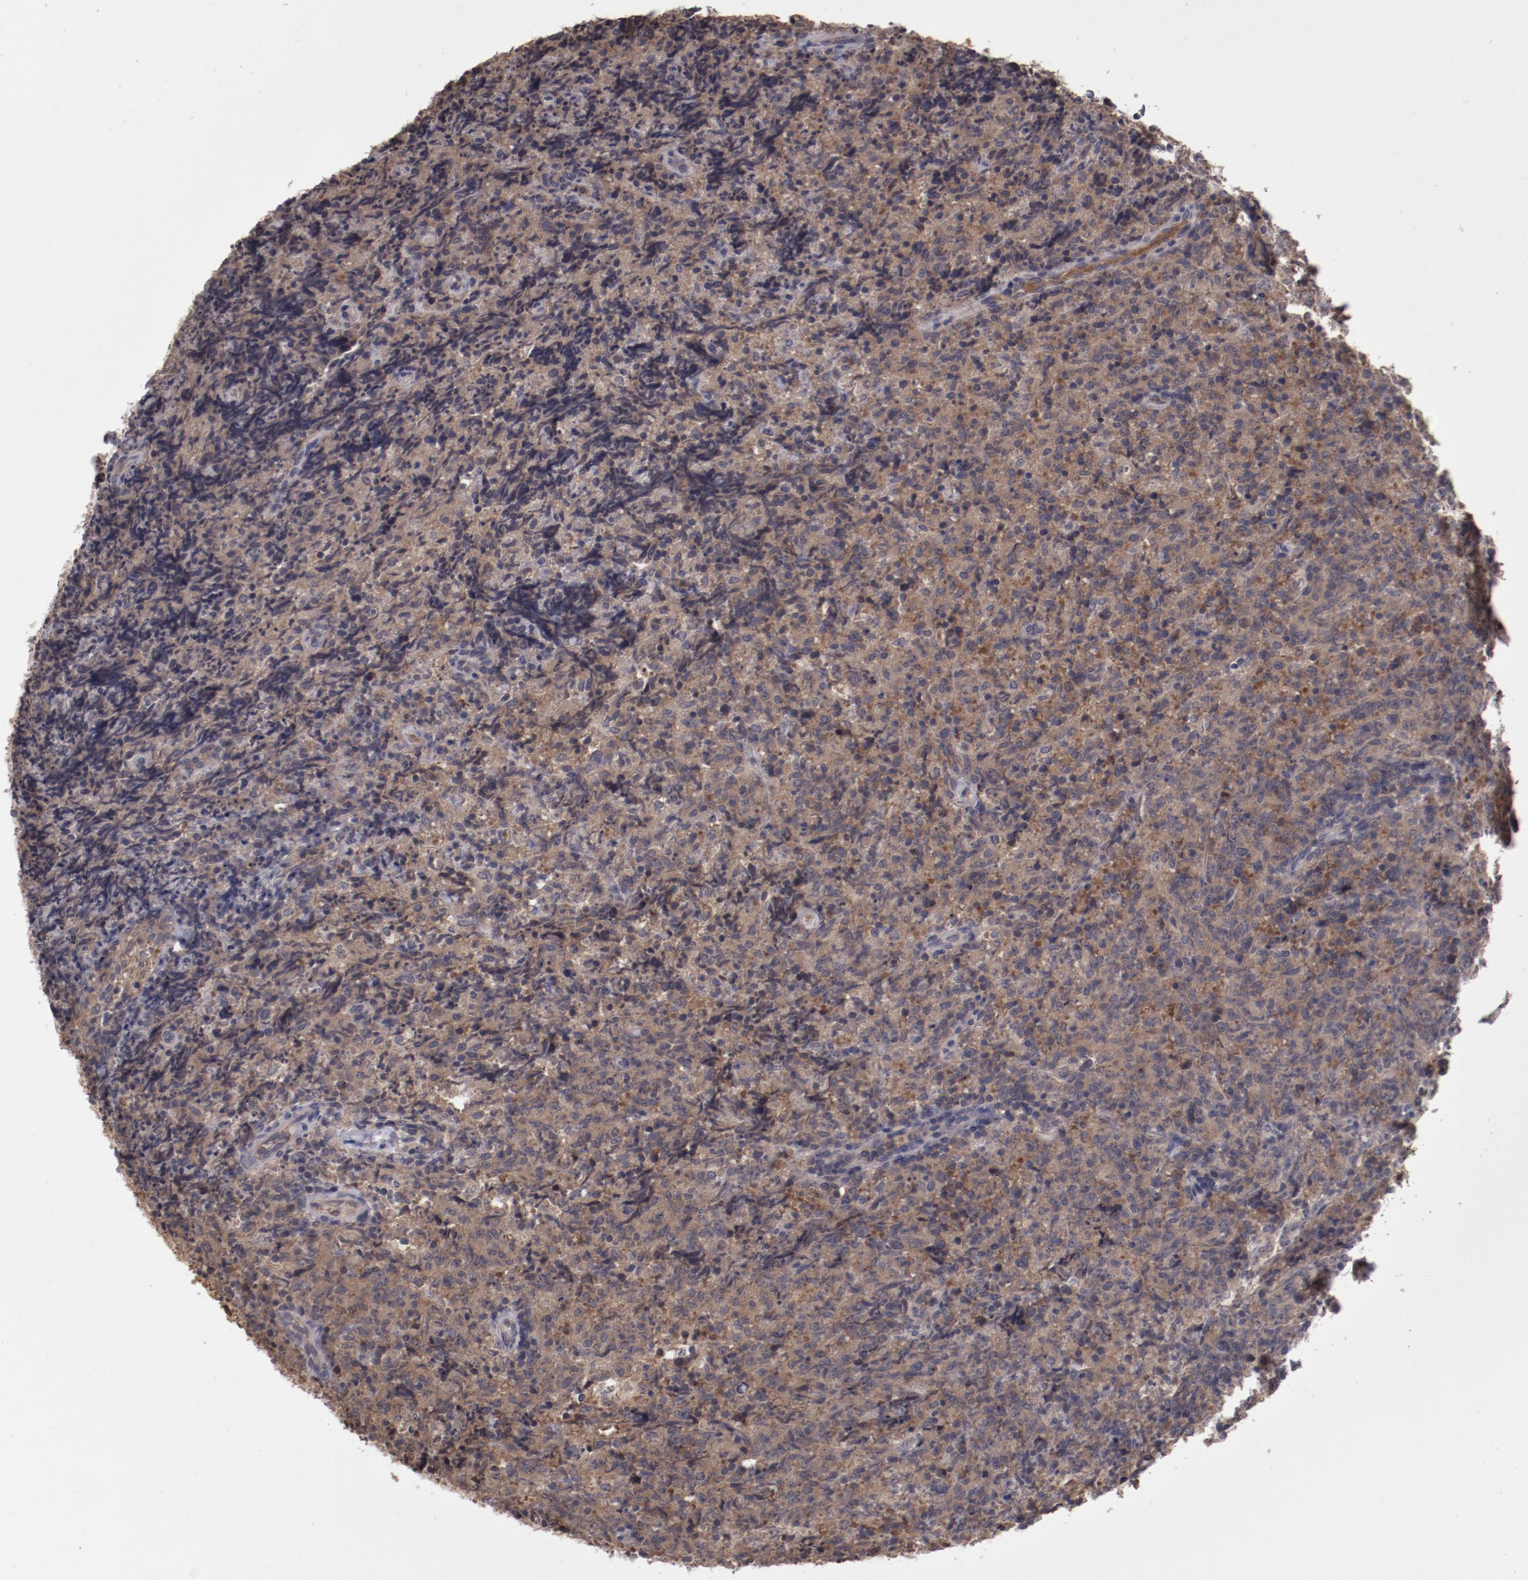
{"staining": {"intensity": "moderate", "quantity": ">75%", "location": "cytoplasmic/membranous"}, "tissue": "lymphoma", "cell_type": "Tumor cells", "image_type": "cancer", "snomed": [{"axis": "morphology", "description": "Malignant lymphoma, non-Hodgkin's type, High grade"}, {"axis": "topography", "description": "Tonsil"}], "caption": "A micrograph of human lymphoma stained for a protein exhibits moderate cytoplasmic/membranous brown staining in tumor cells.", "gene": "CP", "patient": {"sex": "female", "age": 36}}